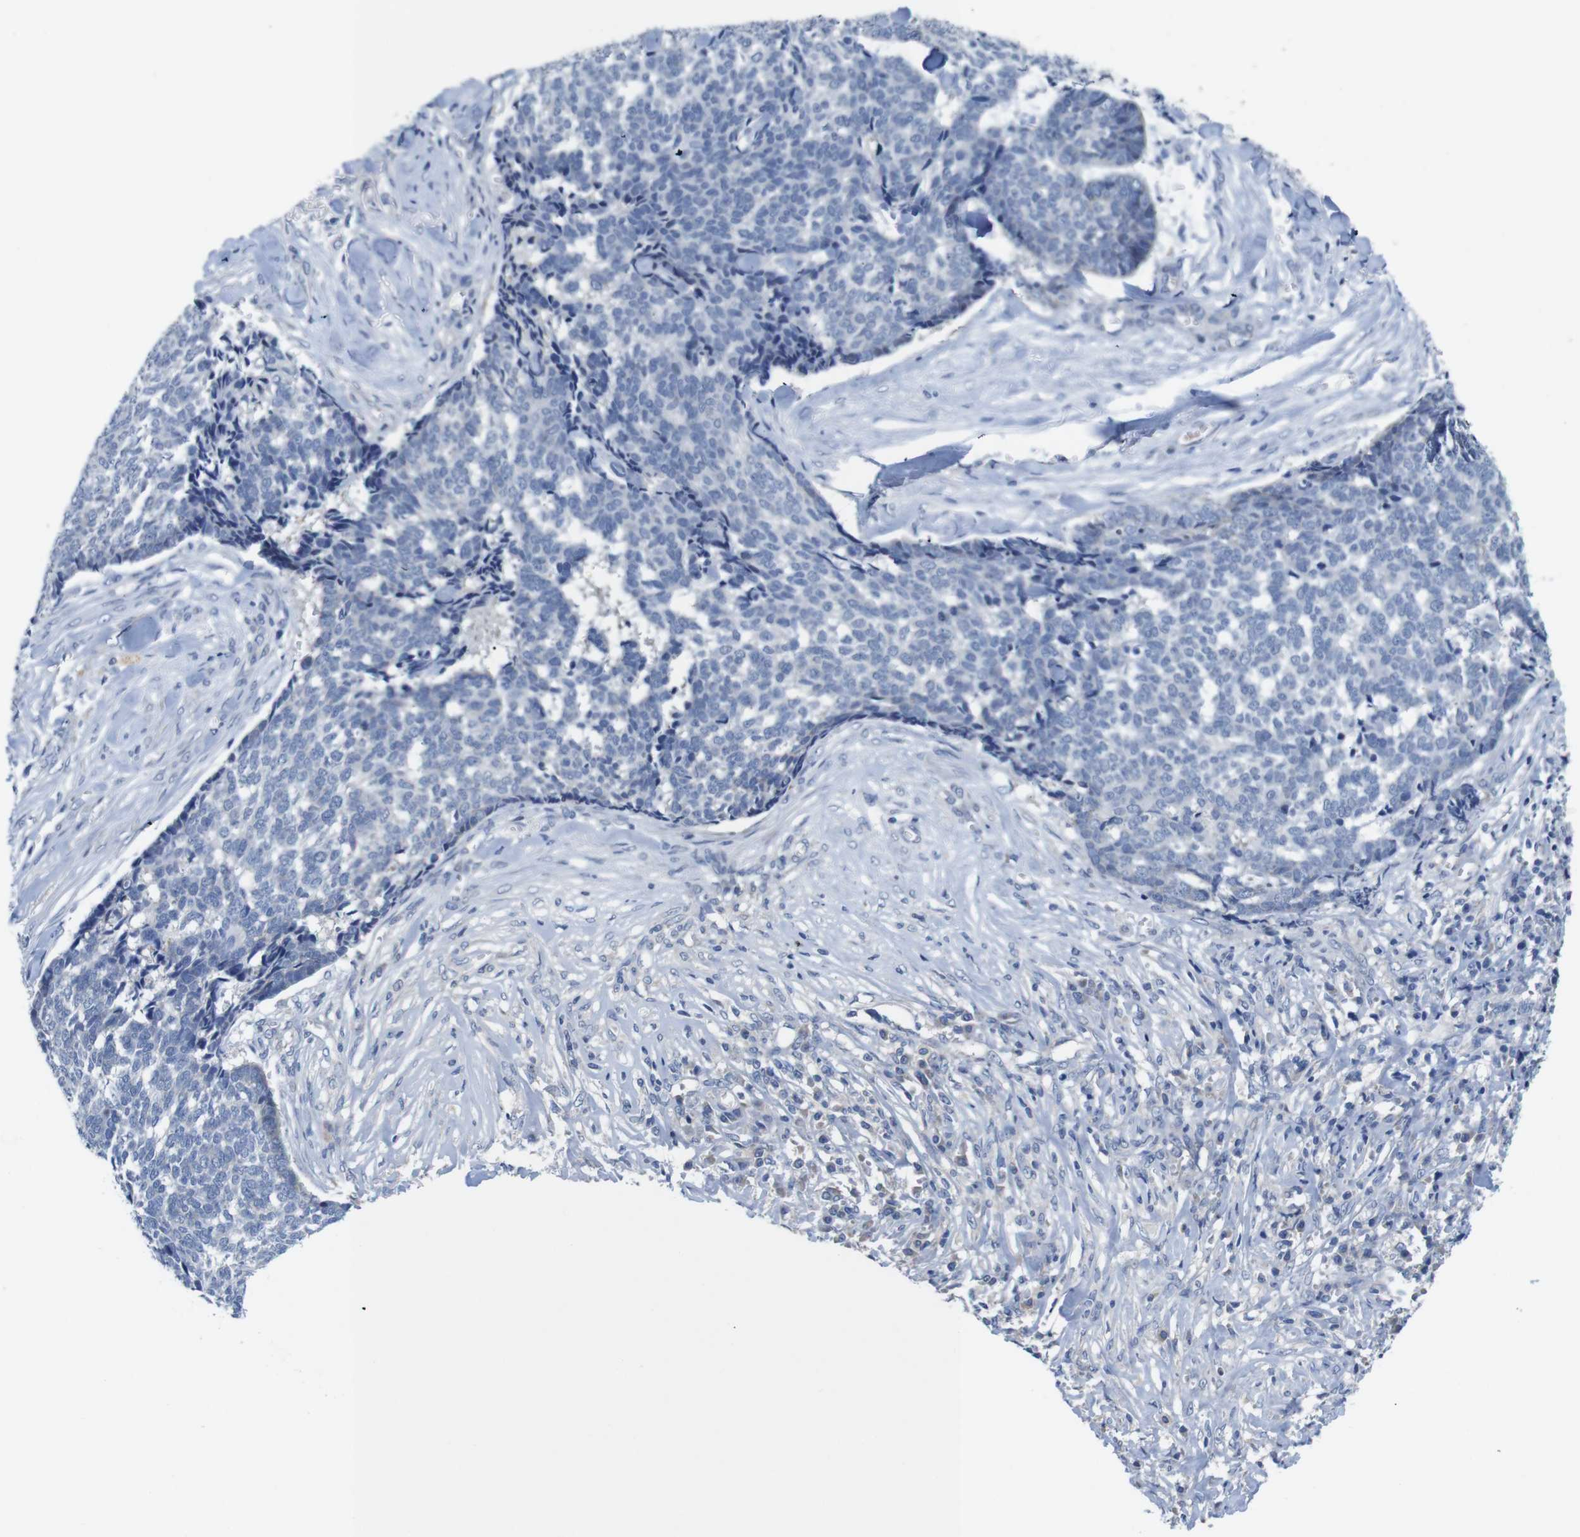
{"staining": {"intensity": "negative", "quantity": "none", "location": "none"}, "tissue": "skin cancer", "cell_type": "Tumor cells", "image_type": "cancer", "snomed": [{"axis": "morphology", "description": "Basal cell carcinoma"}, {"axis": "topography", "description": "Skin"}], "caption": "This is an immunohistochemistry (IHC) micrograph of human skin cancer (basal cell carcinoma). There is no expression in tumor cells.", "gene": "C1RL", "patient": {"sex": "male", "age": 84}}